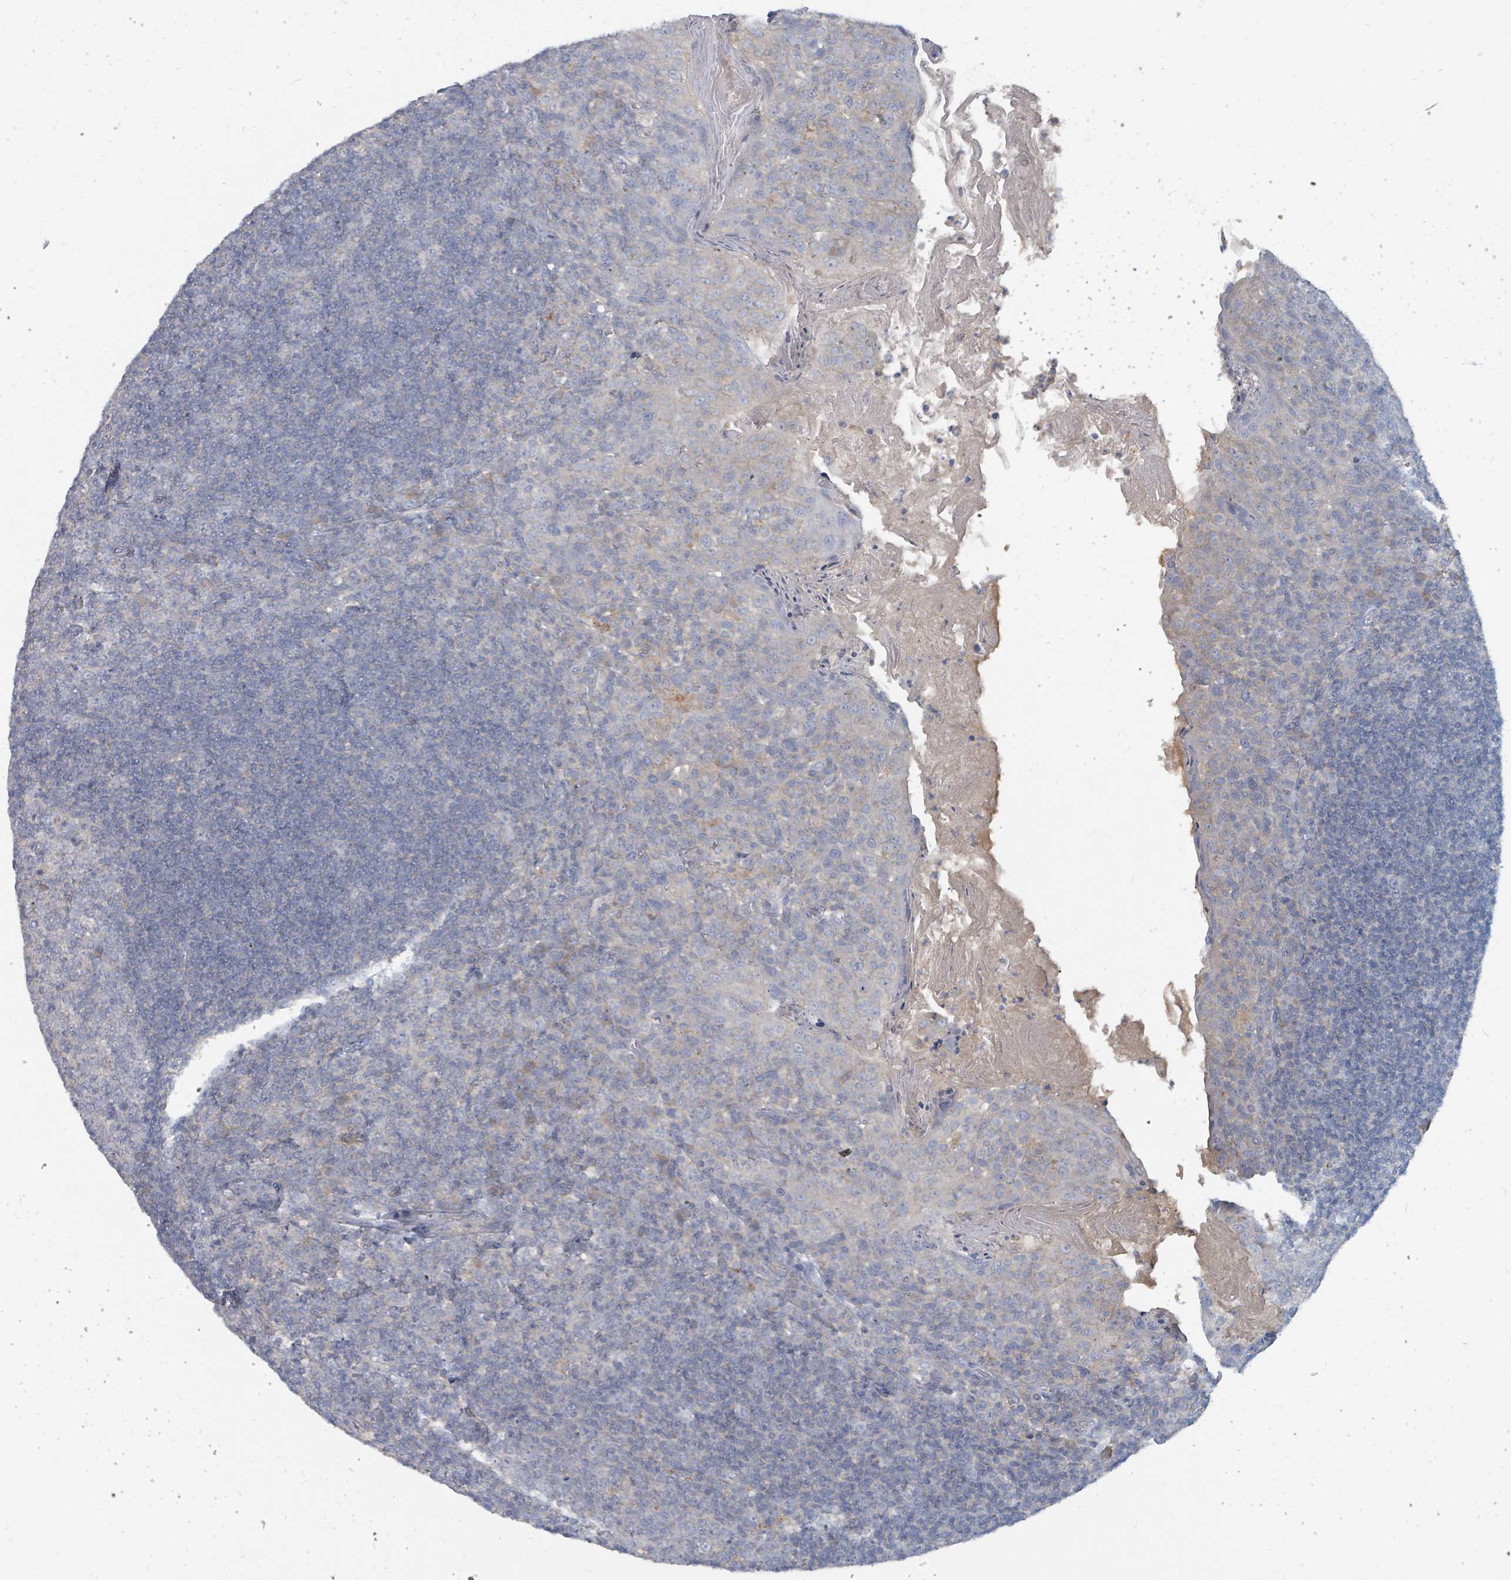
{"staining": {"intensity": "negative", "quantity": "none", "location": "none"}, "tissue": "tonsil", "cell_type": "Germinal center cells", "image_type": "normal", "snomed": [{"axis": "morphology", "description": "Normal tissue, NOS"}, {"axis": "topography", "description": "Tonsil"}], "caption": "IHC of benign human tonsil shows no staining in germinal center cells. (Stains: DAB (3,3'-diaminobenzidine) IHC with hematoxylin counter stain, Microscopy: brightfield microscopy at high magnification).", "gene": "ARGFX", "patient": {"sex": "female", "age": 10}}